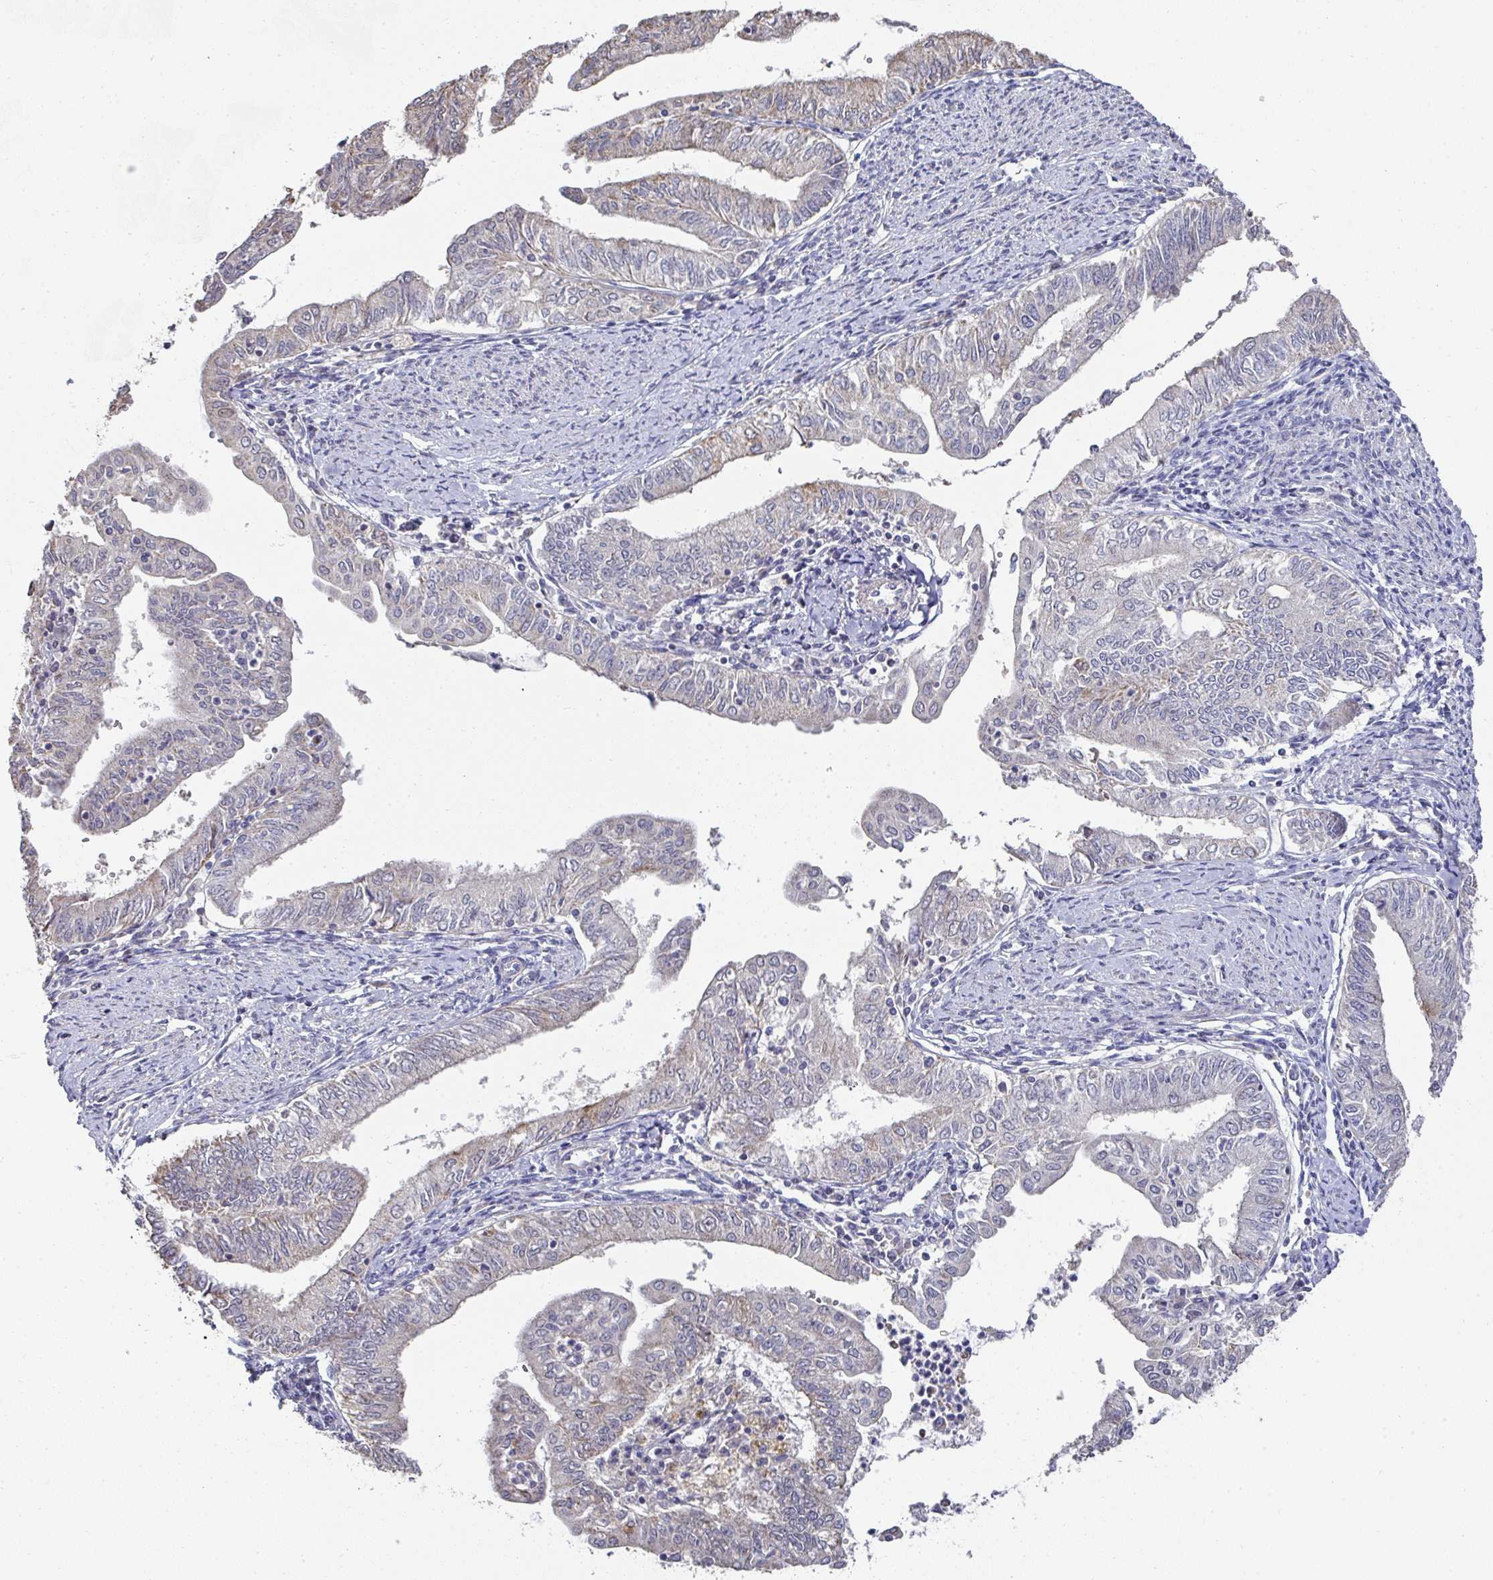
{"staining": {"intensity": "weak", "quantity": "<25%", "location": "cytoplasmic/membranous"}, "tissue": "endometrial cancer", "cell_type": "Tumor cells", "image_type": "cancer", "snomed": [{"axis": "morphology", "description": "Adenocarcinoma, NOS"}, {"axis": "topography", "description": "Endometrium"}], "caption": "Tumor cells are negative for brown protein staining in endometrial cancer. The staining is performed using DAB brown chromogen with nuclei counter-stained in using hematoxylin.", "gene": "AGTPBP1", "patient": {"sex": "female", "age": 66}}